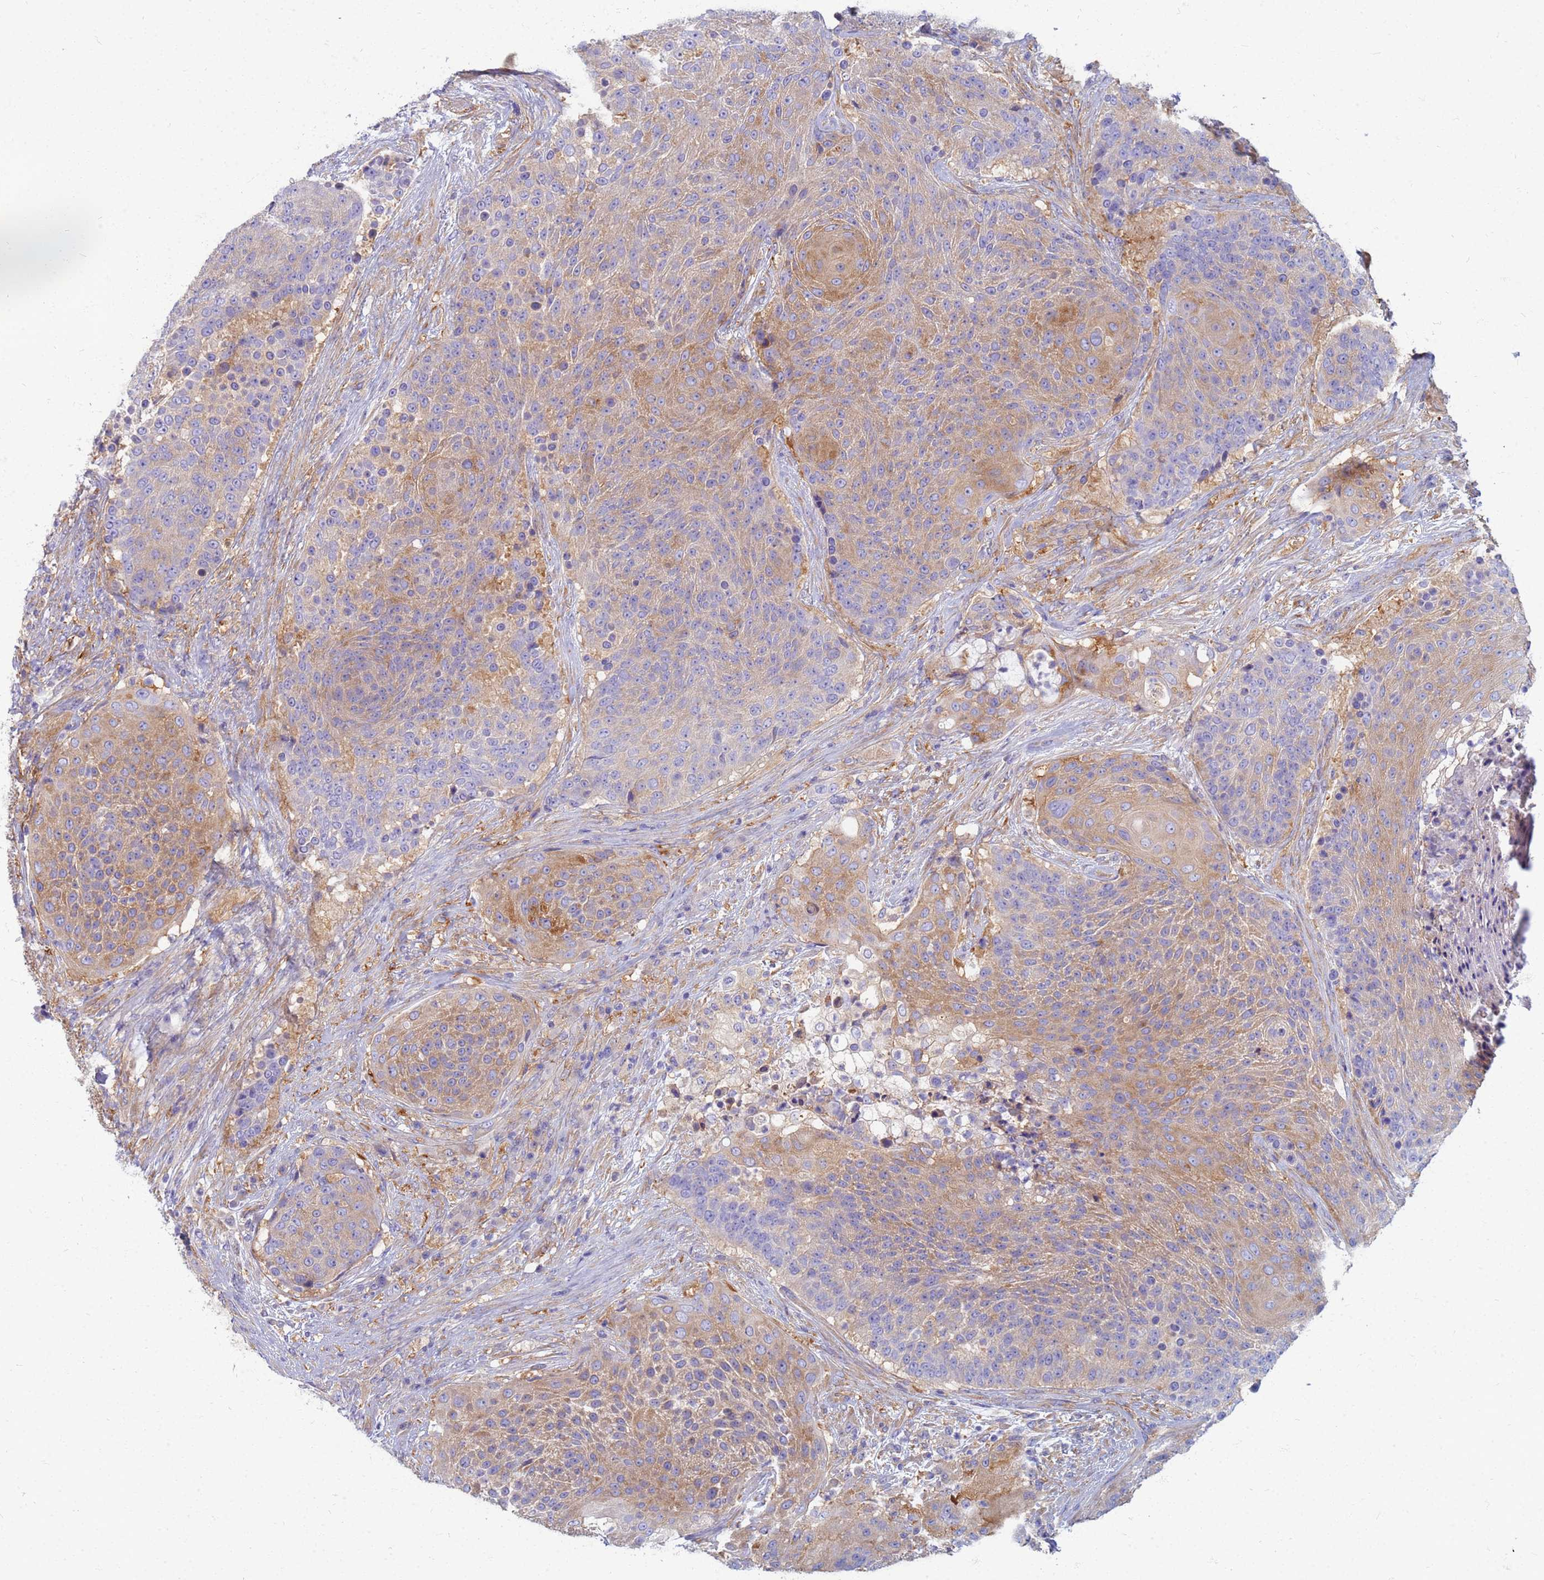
{"staining": {"intensity": "moderate", "quantity": "25%-75%", "location": "cytoplasmic/membranous"}, "tissue": "urothelial cancer", "cell_type": "Tumor cells", "image_type": "cancer", "snomed": [{"axis": "morphology", "description": "Urothelial carcinoma, High grade"}, {"axis": "topography", "description": "Urinary bladder"}], "caption": "DAB (3,3'-diaminobenzidine) immunohistochemical staining of urothelial carcinoma (high-grade) displays moderate cytoplasmic/membranous protein expression in approximately 25%-75% of tumor cells.", "gene": "EEA1", "patient": {"sex": "female", "age": 63}}